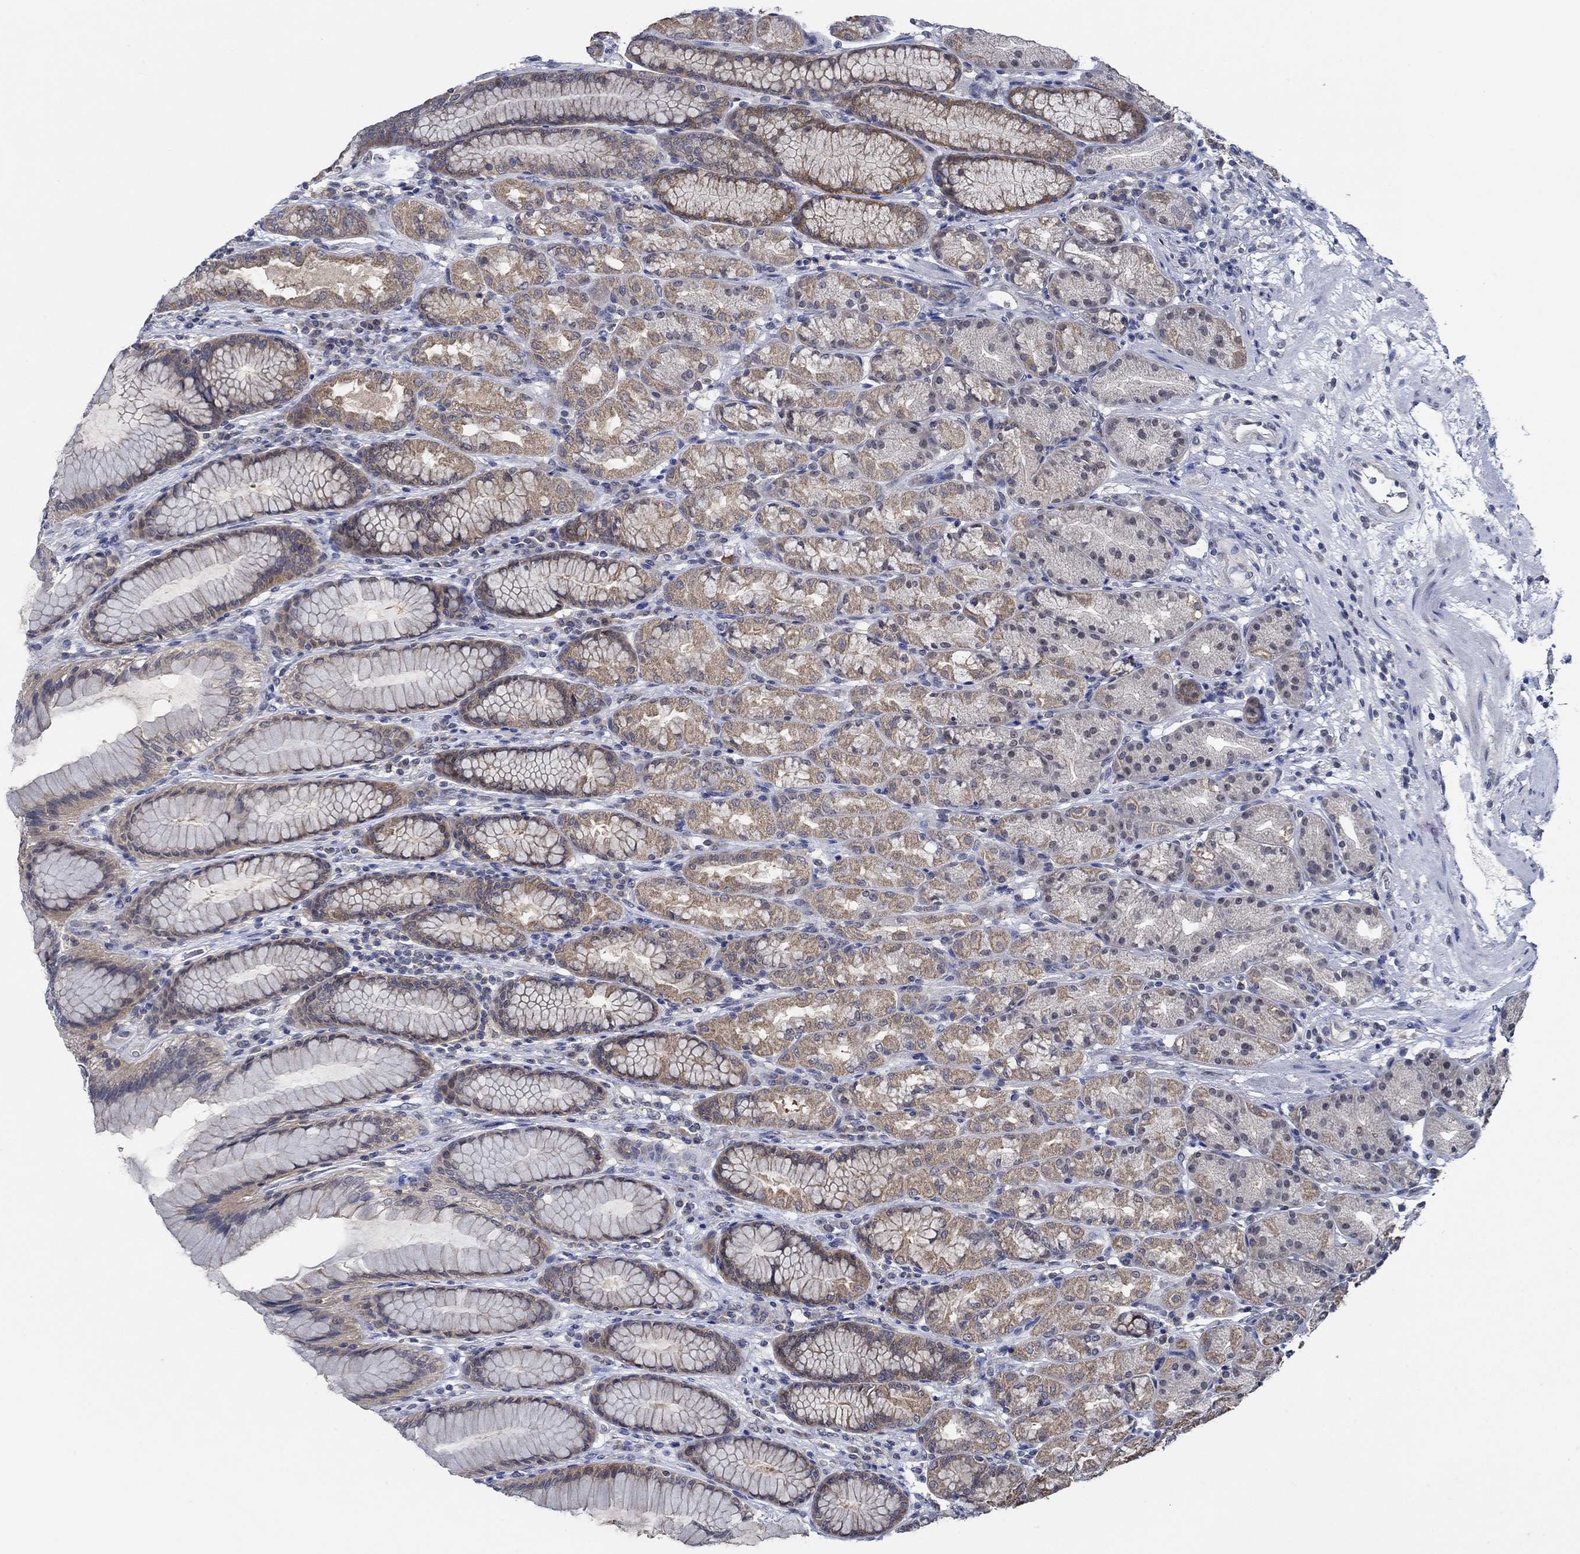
{"staining": {"intensity": "weak", "quantity": "25%-75%", "location": "cytoplasmic/membranous"}, "tissue": "stomach", "cell_type": "Glandular cells", "image_type": "normal", "snomed": [{"axis": "morphology", "description": "Normal tissue, NOS"}, {"axis": "morphology", "description": "Adenocarcinoma, NOS"}, {"axis": "topography", "description": "Stomach"}], "caption": "Immunohistochemistry of benign human stomach displays low levels of weak cytoplasmic/membranous staining in approximately 25%-75% of glandular cells. (brown staining indicates protein expression, while blue staining denotes nuclei).", "gene": "DACT1", "patient": {"sex": "female", "age": 79}}